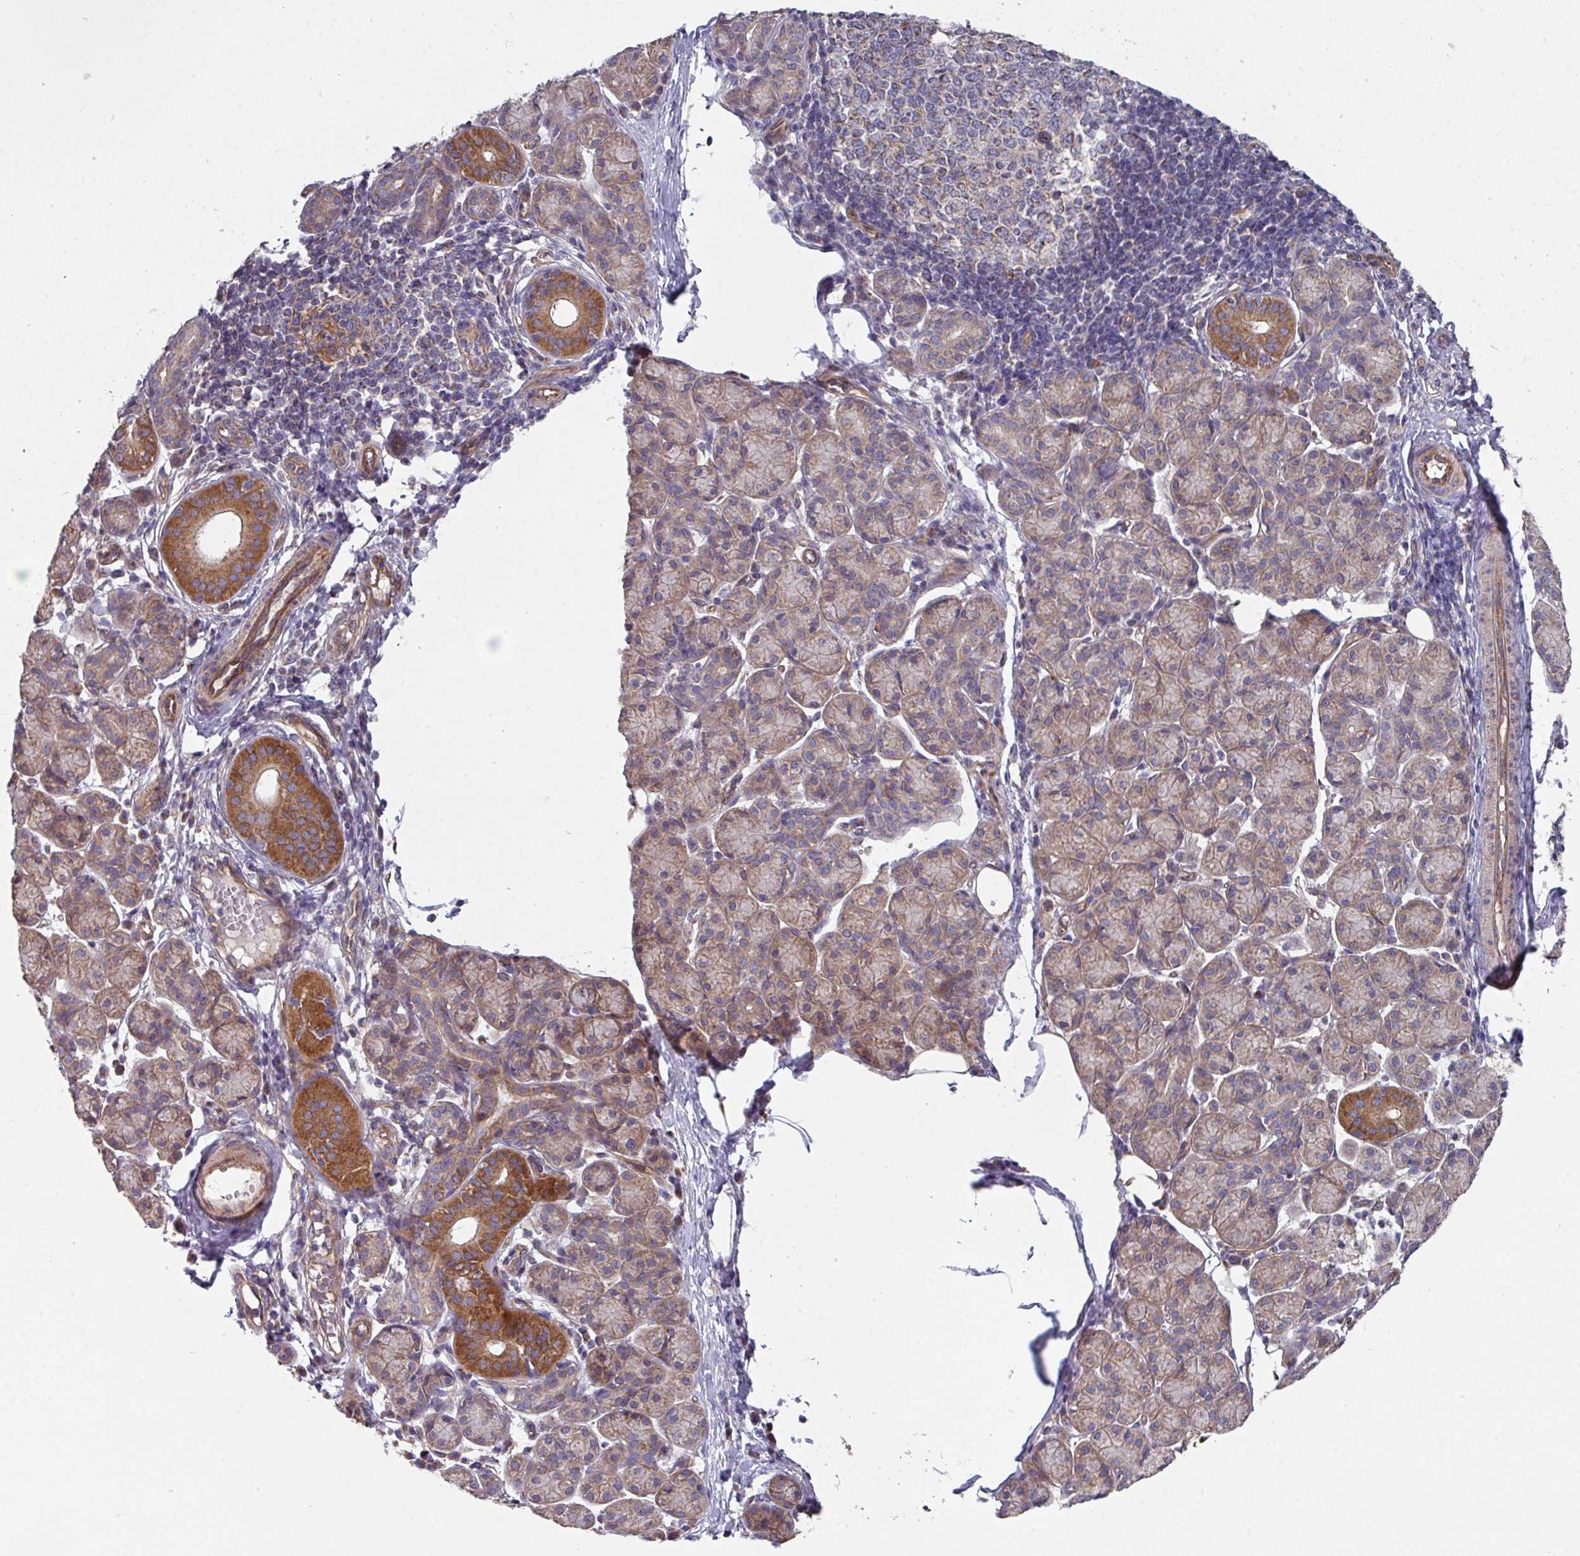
{"staining": {"intensity": "moderate", "quantity": "25%-75%", "location": "cytoplasmic/membranous"}, "tissue": "salivary gland", "cell_type": "Glandular cells", "image_type": "normal", "snomed": [{"axis": "morphology", "description": "Normal tissue, NOS"}, {"axis": "morphology", "description": "Inflammation, NOS"}, {"axis": "topography", "description": "Lymph node"}, {"axis": "topography", "description": "Salivary gland"}], "caption": "Glandular cells show medium levels of moderate cytoplasmic/membranous staining in approximately 25%-75% of cells in benign salivary gland. The staining was performed using DAB (3,3'-diaminobenzidine), with brown indicating positive protein expression. Nuclei are stained blue with hematoxylin.", "gene": "DCAF12L1", "patient": {"sex": "male", "age": 3}}